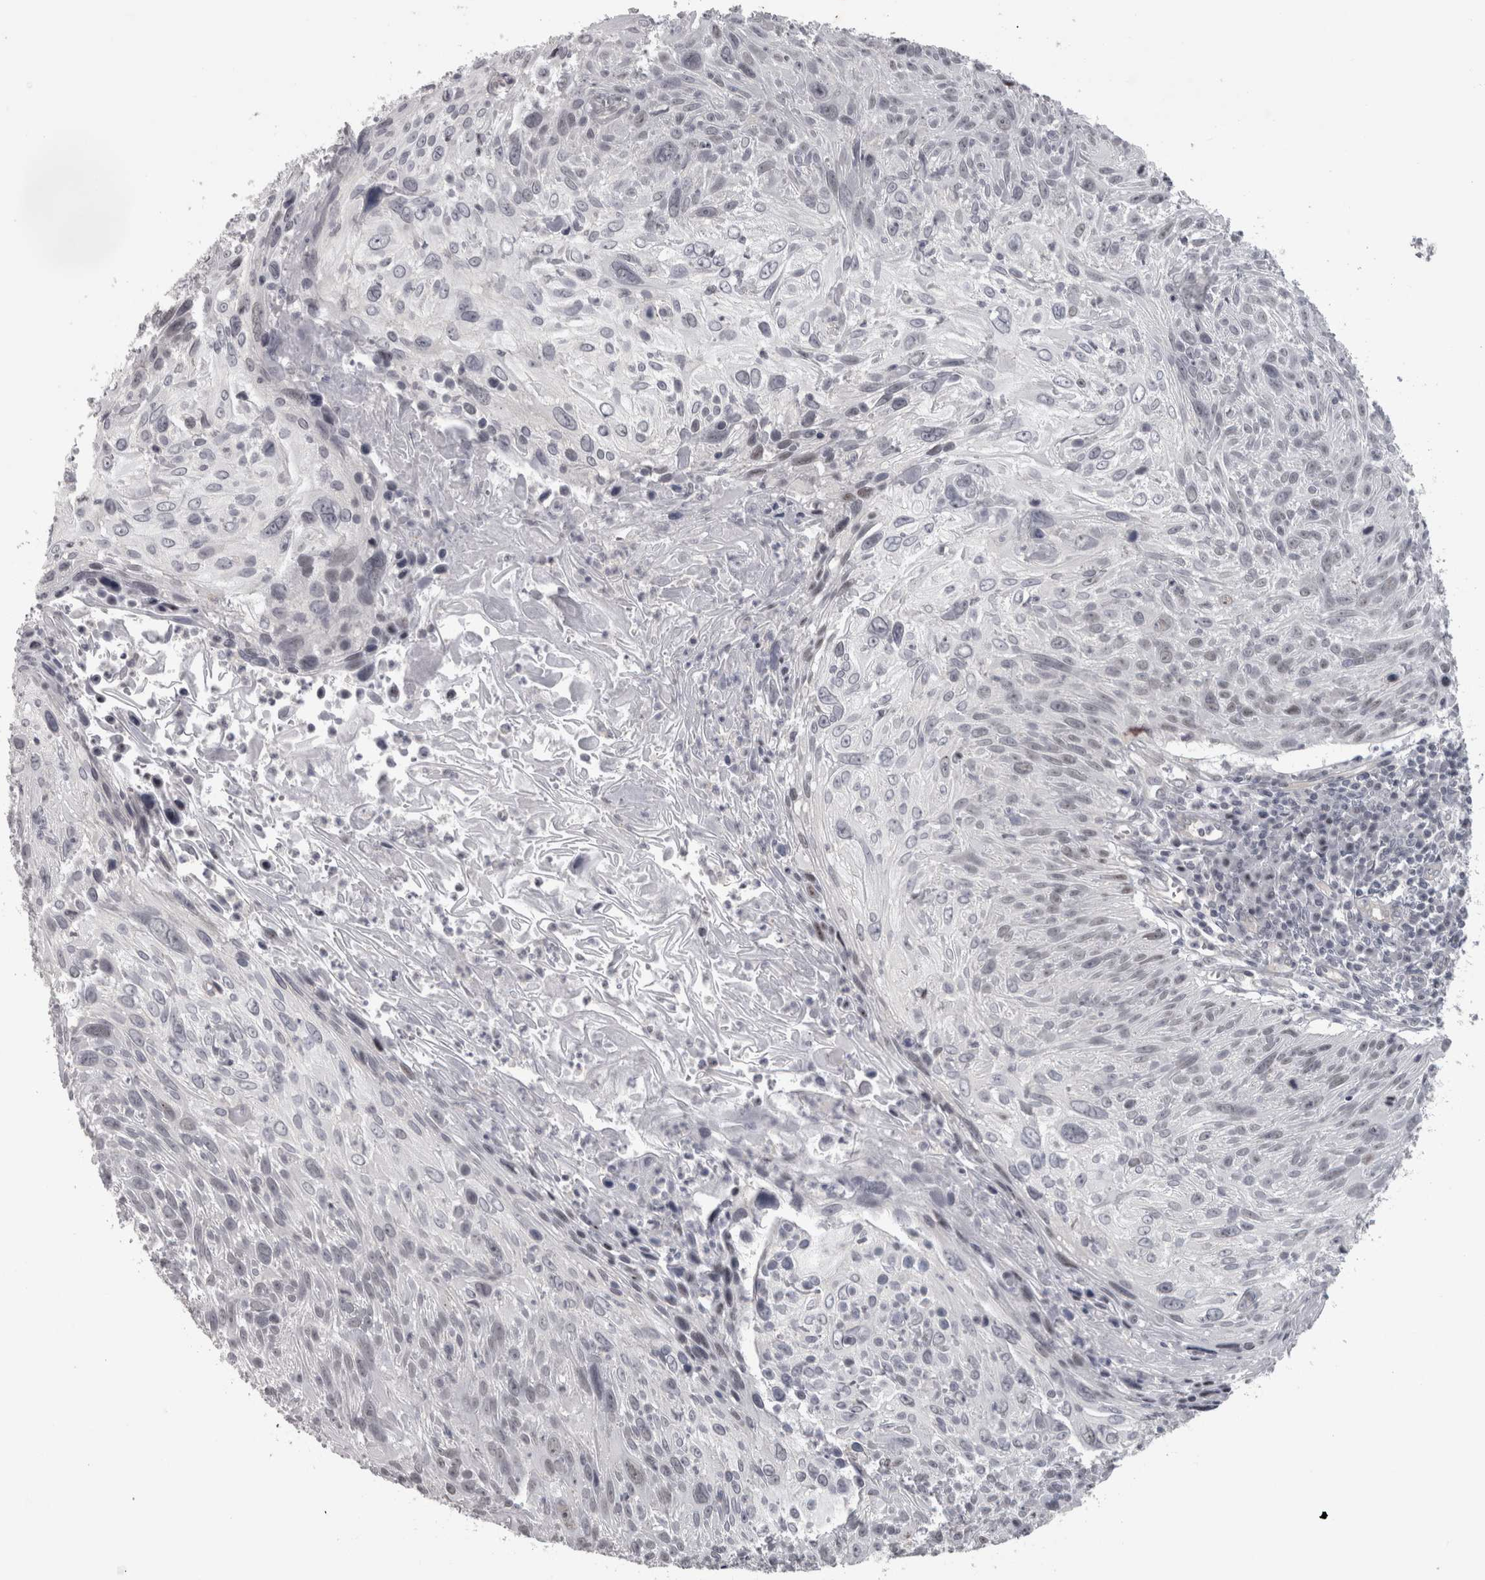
{"staining": {"intensity": "negative", "quantity": "none", "location": "none"}, "tissue": "cervical cancer", "cell_type": "Tumor cells", "image_type": "cancer", "snomed": [{"axis": "morphology", "description": "Squamous cell carcinoma, NOS"}, {"axis": "topography", "description": "Cervix"}], "caption": "This is an immunohistochemistry (IHC) photomicrograph of cervical cancer. There is no staining in tumor cells.", "gene": "PPP1R12B", "patient": {"sex": "female", "age": 51}}